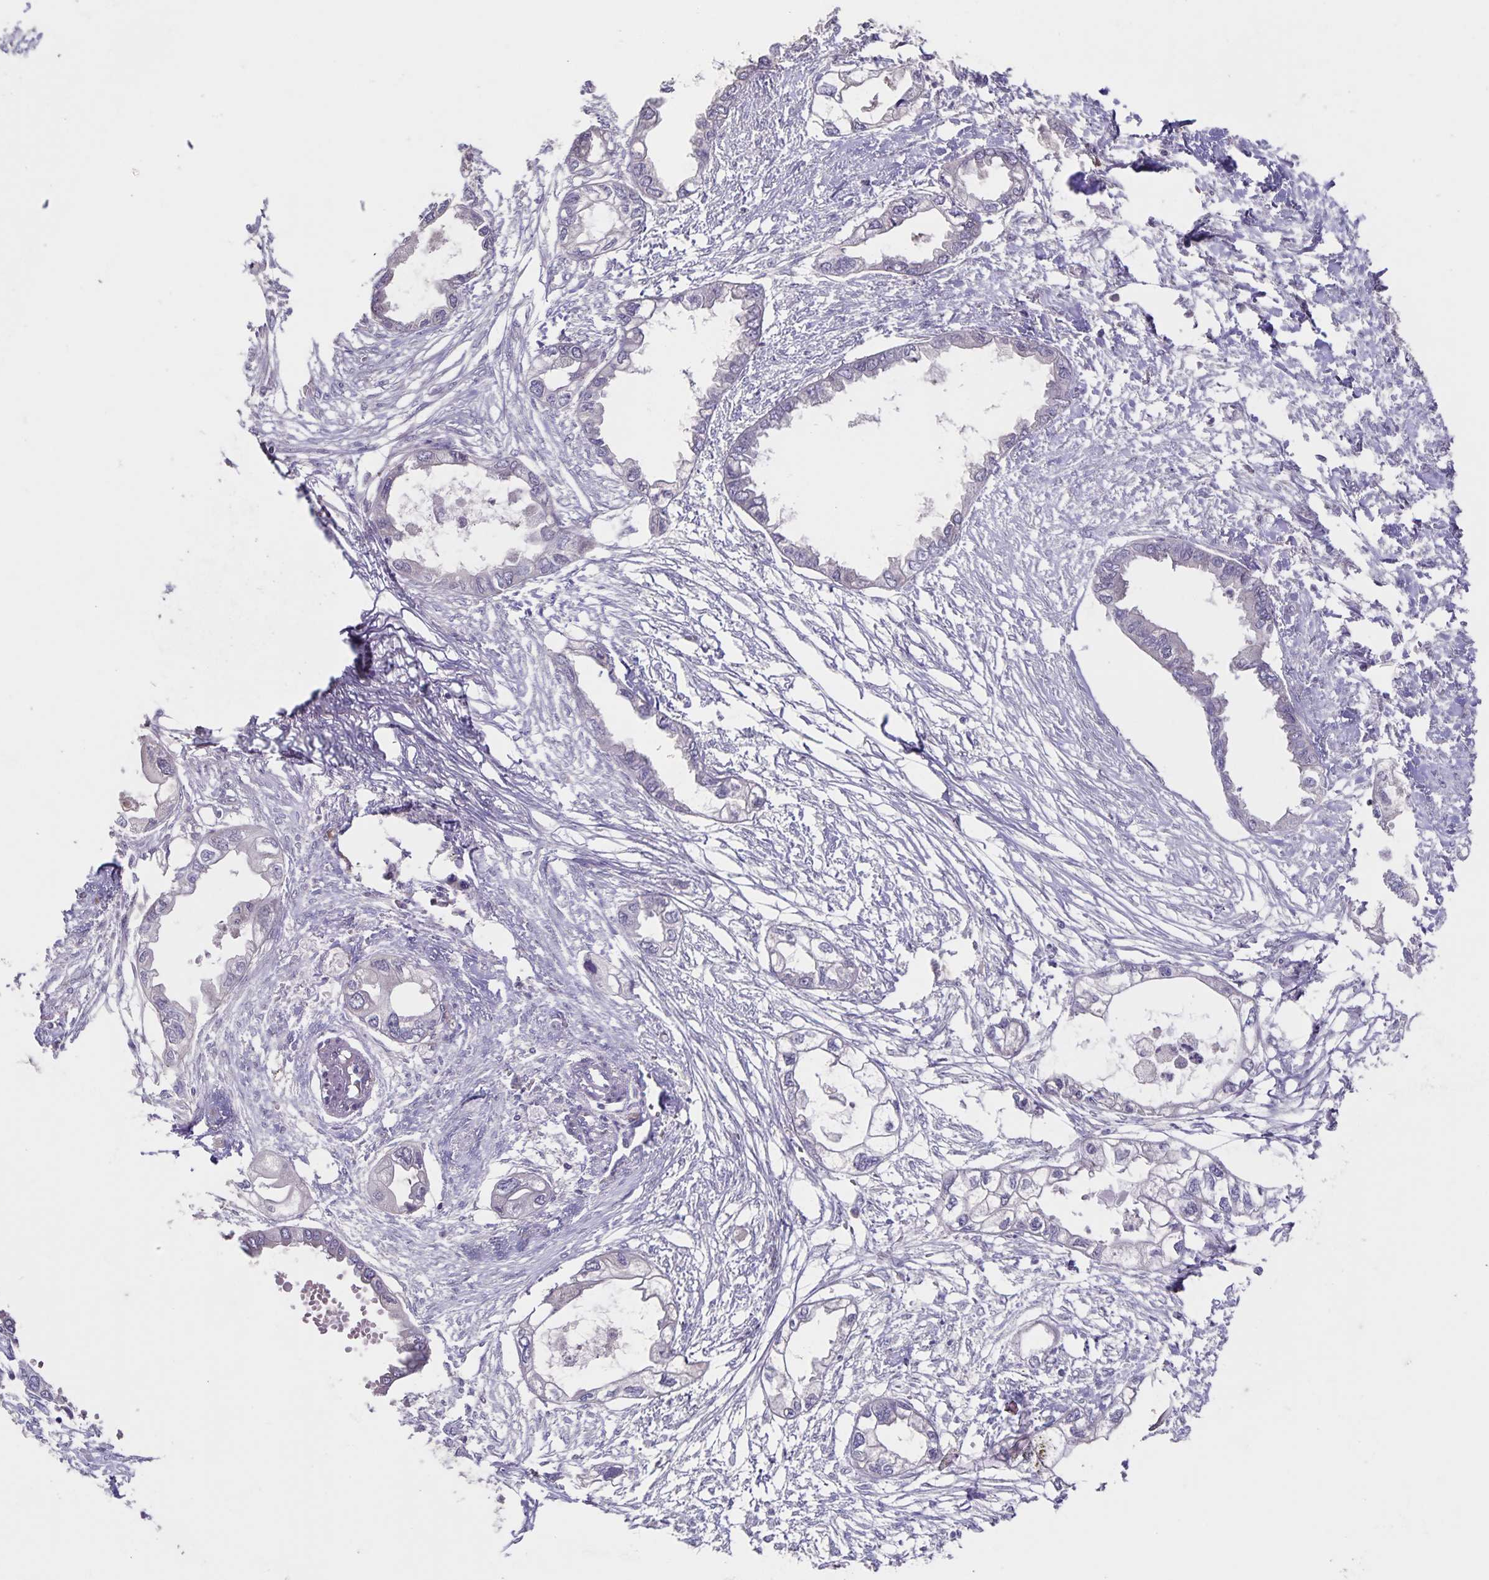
{"staining": {"intensity": "negative", "quantity": "none", "location": "none"}, "tissue": "endometrial cancer", "cell_type": "Tumor cells", "image_type": "cancer", "snomed": [{"axis": "morphology", "description": "Adenocarcinoma, NOS"}, {"axis": "morphology", "description": "Adenocarcinoma, metastatic, NOS"}, {"axis": "topography", "description": "Adipose tissue"}, {"axis": "topography", "description": "Endometrium"}], "caption": "Histopathology image shows no protein positivity in tumor cells of metastatic adenocarcinoma (endometrial) tissue. The staining was performed using DAB (3,3'-diaminobenzidine) to visualize the protein expression in brown, while the nuclei were stained in blue with hematoxylin (Magnification: 20x).", "gene": "INSL5", "patient": {"sex": "female", "age": 67}}